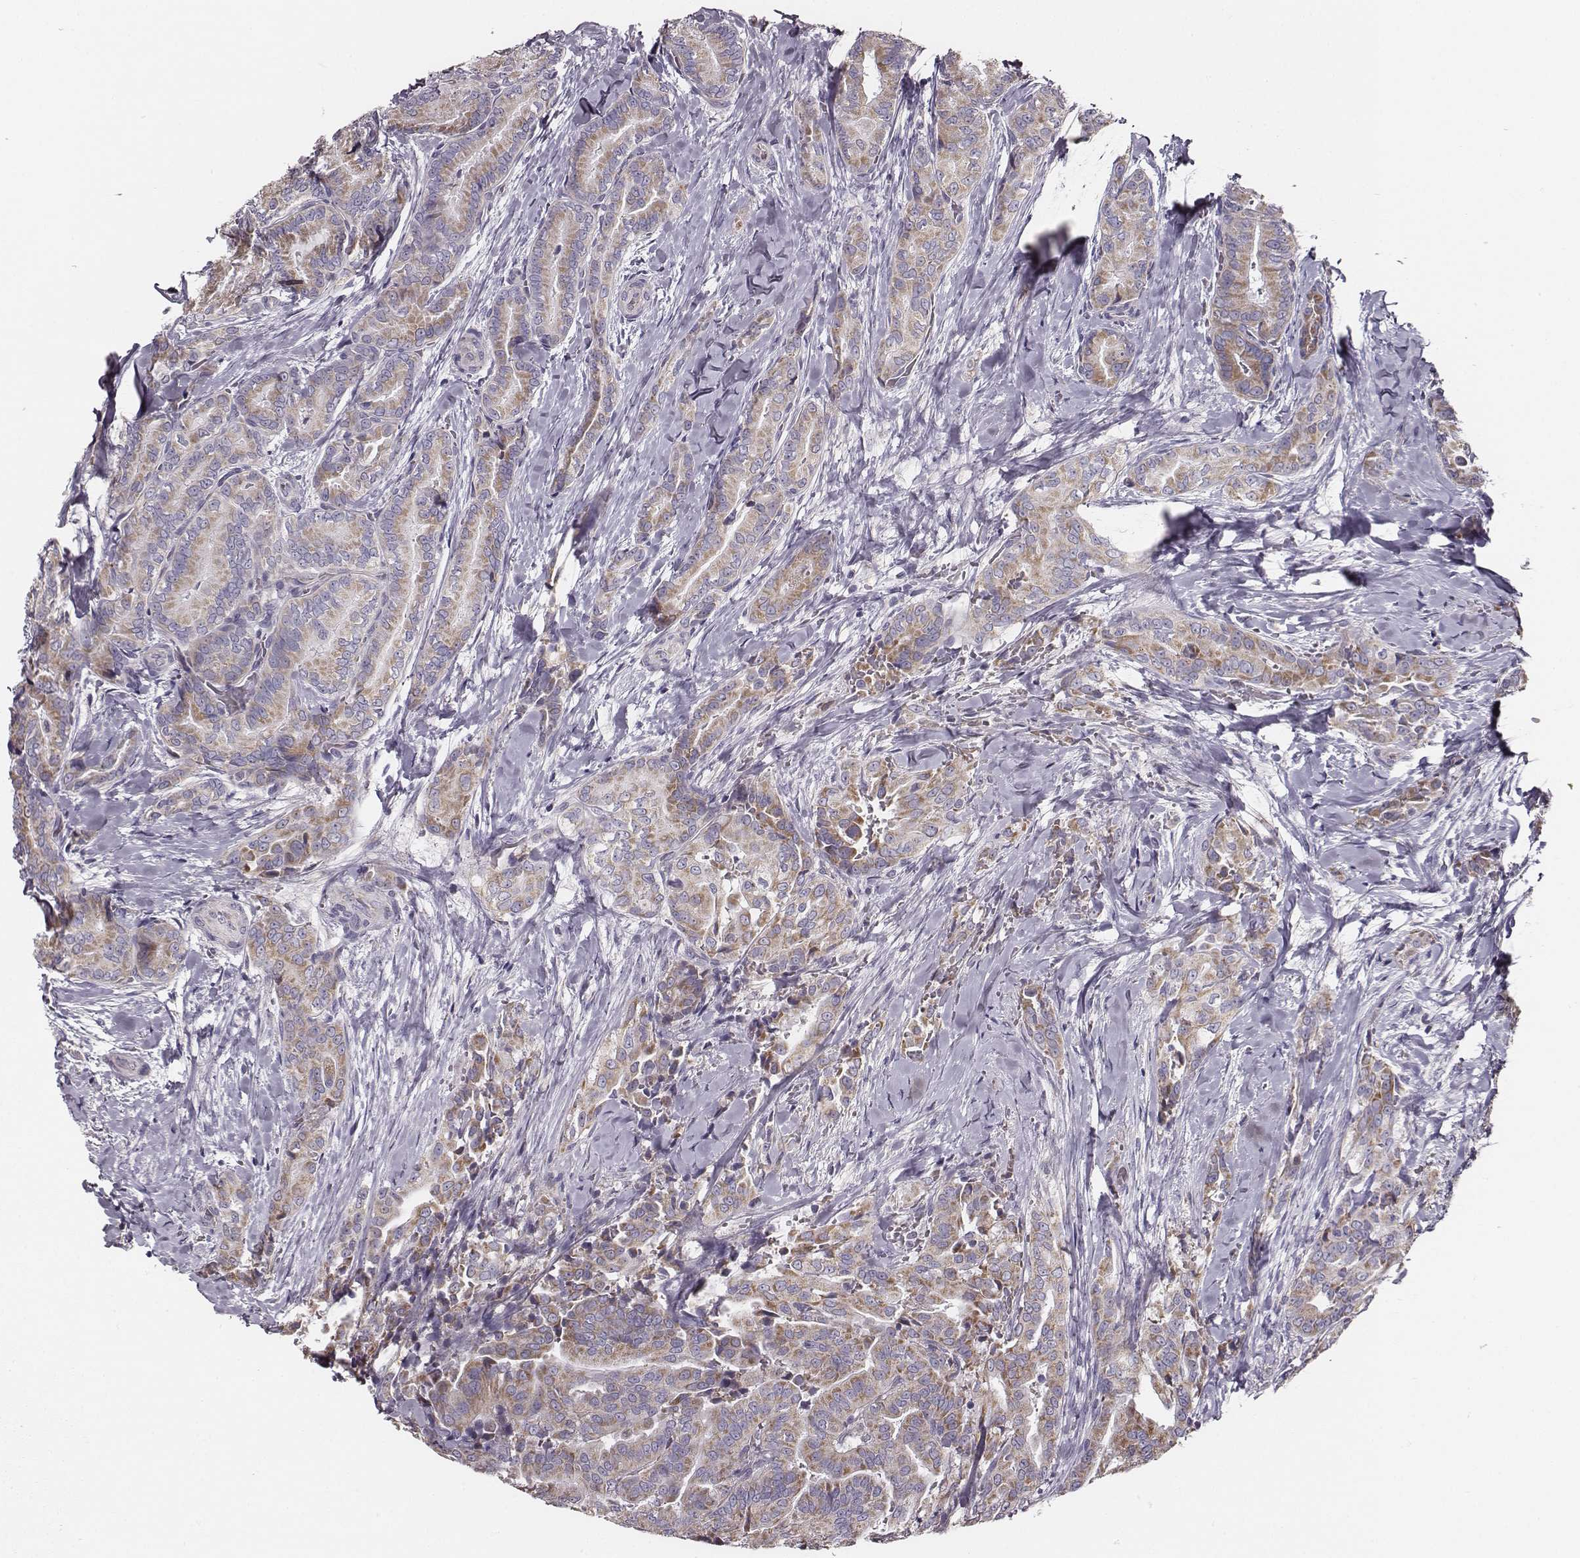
{"staining": {"intensity": "weak", "quantity": ">75%", "location": "cytoplasmic/membranous"}, "tissue": "thyroid cancer", "cell_type": "Tumor cells", "image_type": "cancer", "snomed": [{"axis": "morphology", "description": "Papillary adenocarcinoma, NOS"}, {"axis": "topography", "description": "Thyroid gland"}], "caption": "Approximately >75% of tumor cells in thyroid cancer (papillary adenocarcinoma) reveal weak cytoplasmic/membranous protein positivity as visualized by brown immunohistochemical staining.", "gene": "UBL4B", "patient": {"sex": "male", "age": 61}}